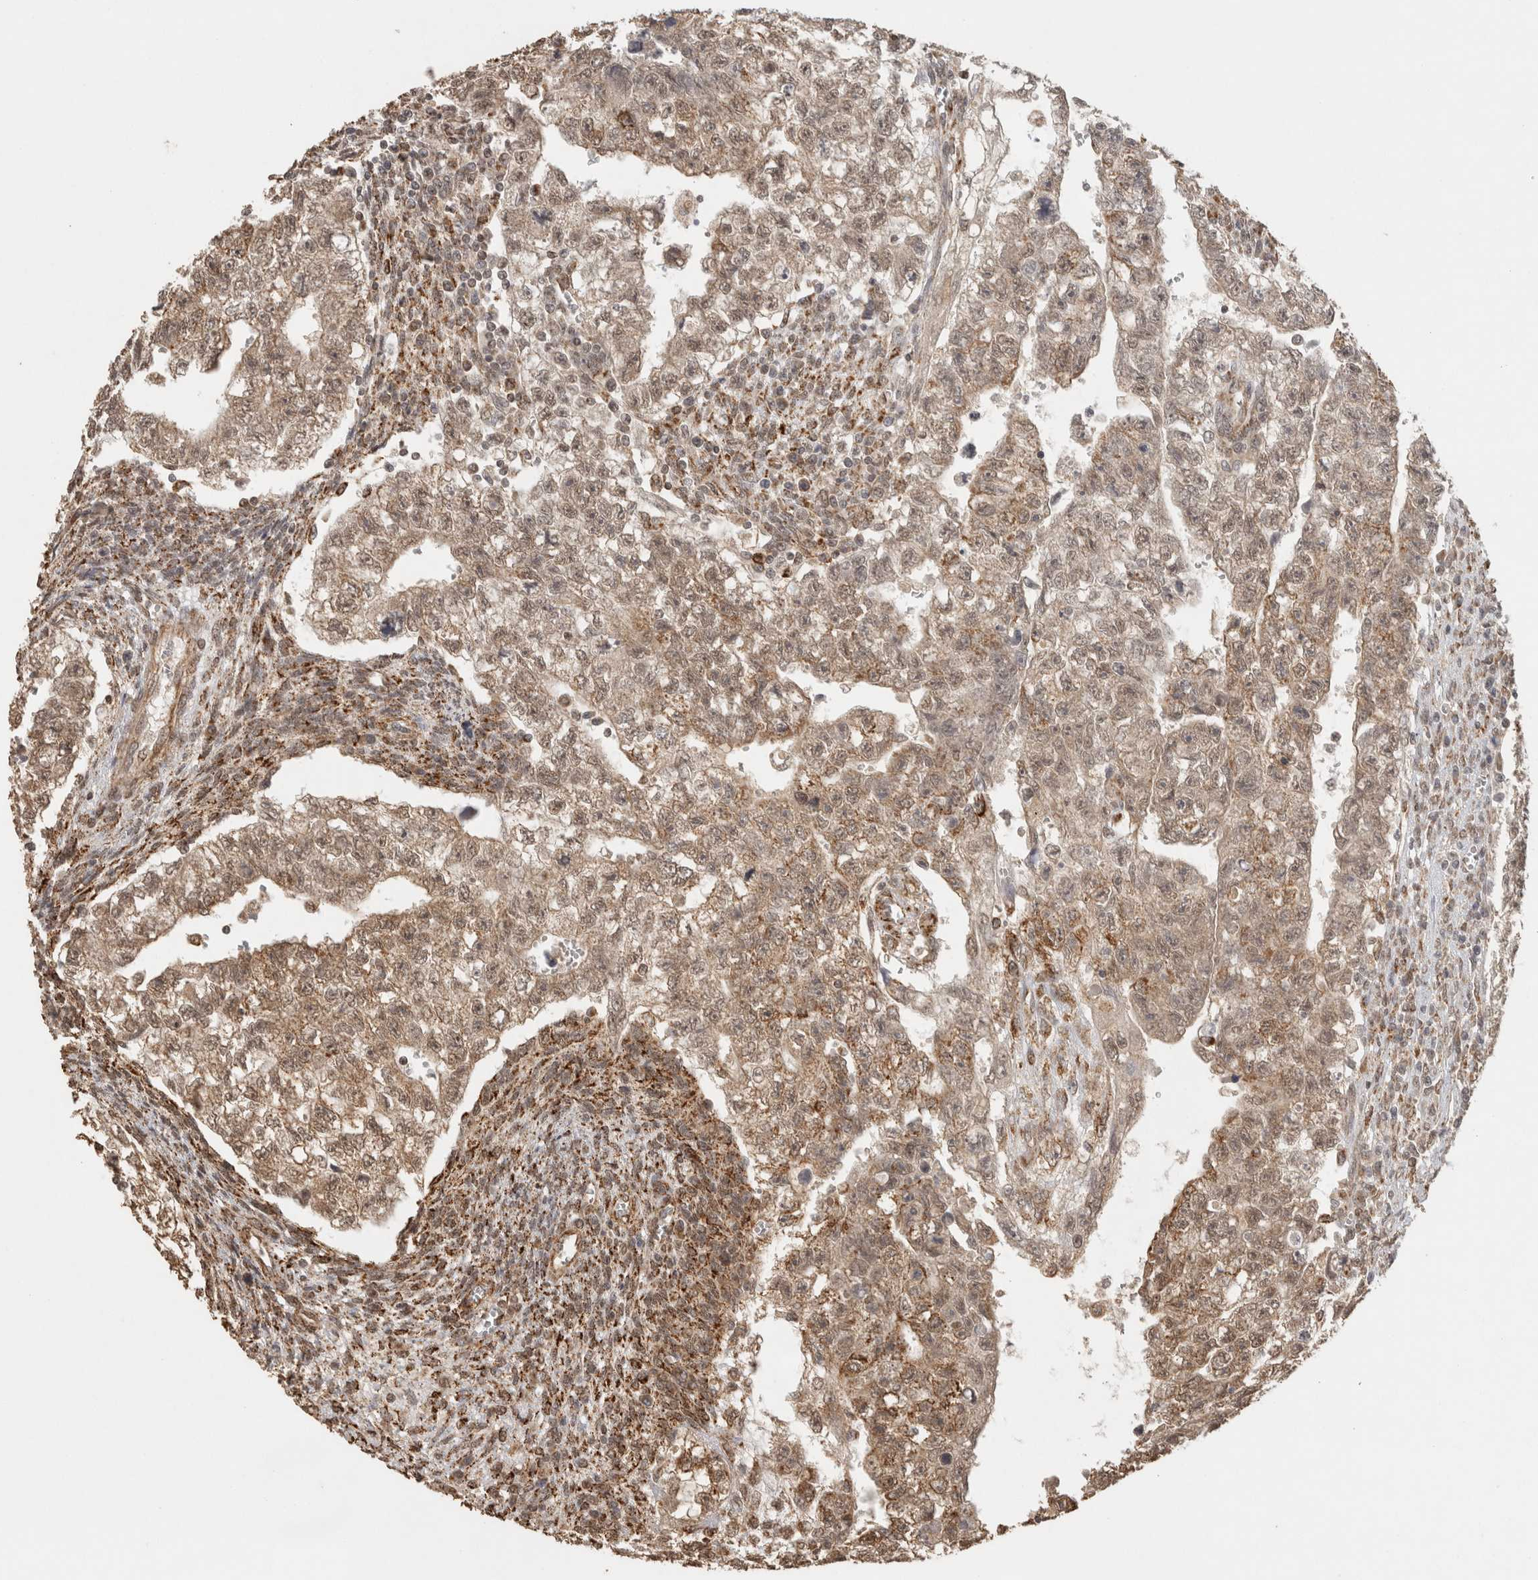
{"staining": {"intensity": "weak", "quantity": ">75%", "location": "cytoplasmic/membranous,nuclear"}, "tissue": "testis cancer", "cell_type": "Tumor cells", "image_type": "cancer", "snomed": [{"axis": "morphology", "description": "Seminoma, NOS"}, {"axis": "morphology", "description": "Carcinoma, Embryonal, NOS"}, {"axis": "topography", "description": "Testis"}], "caption": "DAB immunohistochemical staining of embryonal carcinoma (testis) reveals weak cytoplasmic/membranous and nuclear protein expression in approximately >75% of tumor cells.", "gene": "BNIP3L", "patient": {"sex": "male", "age": 38}}